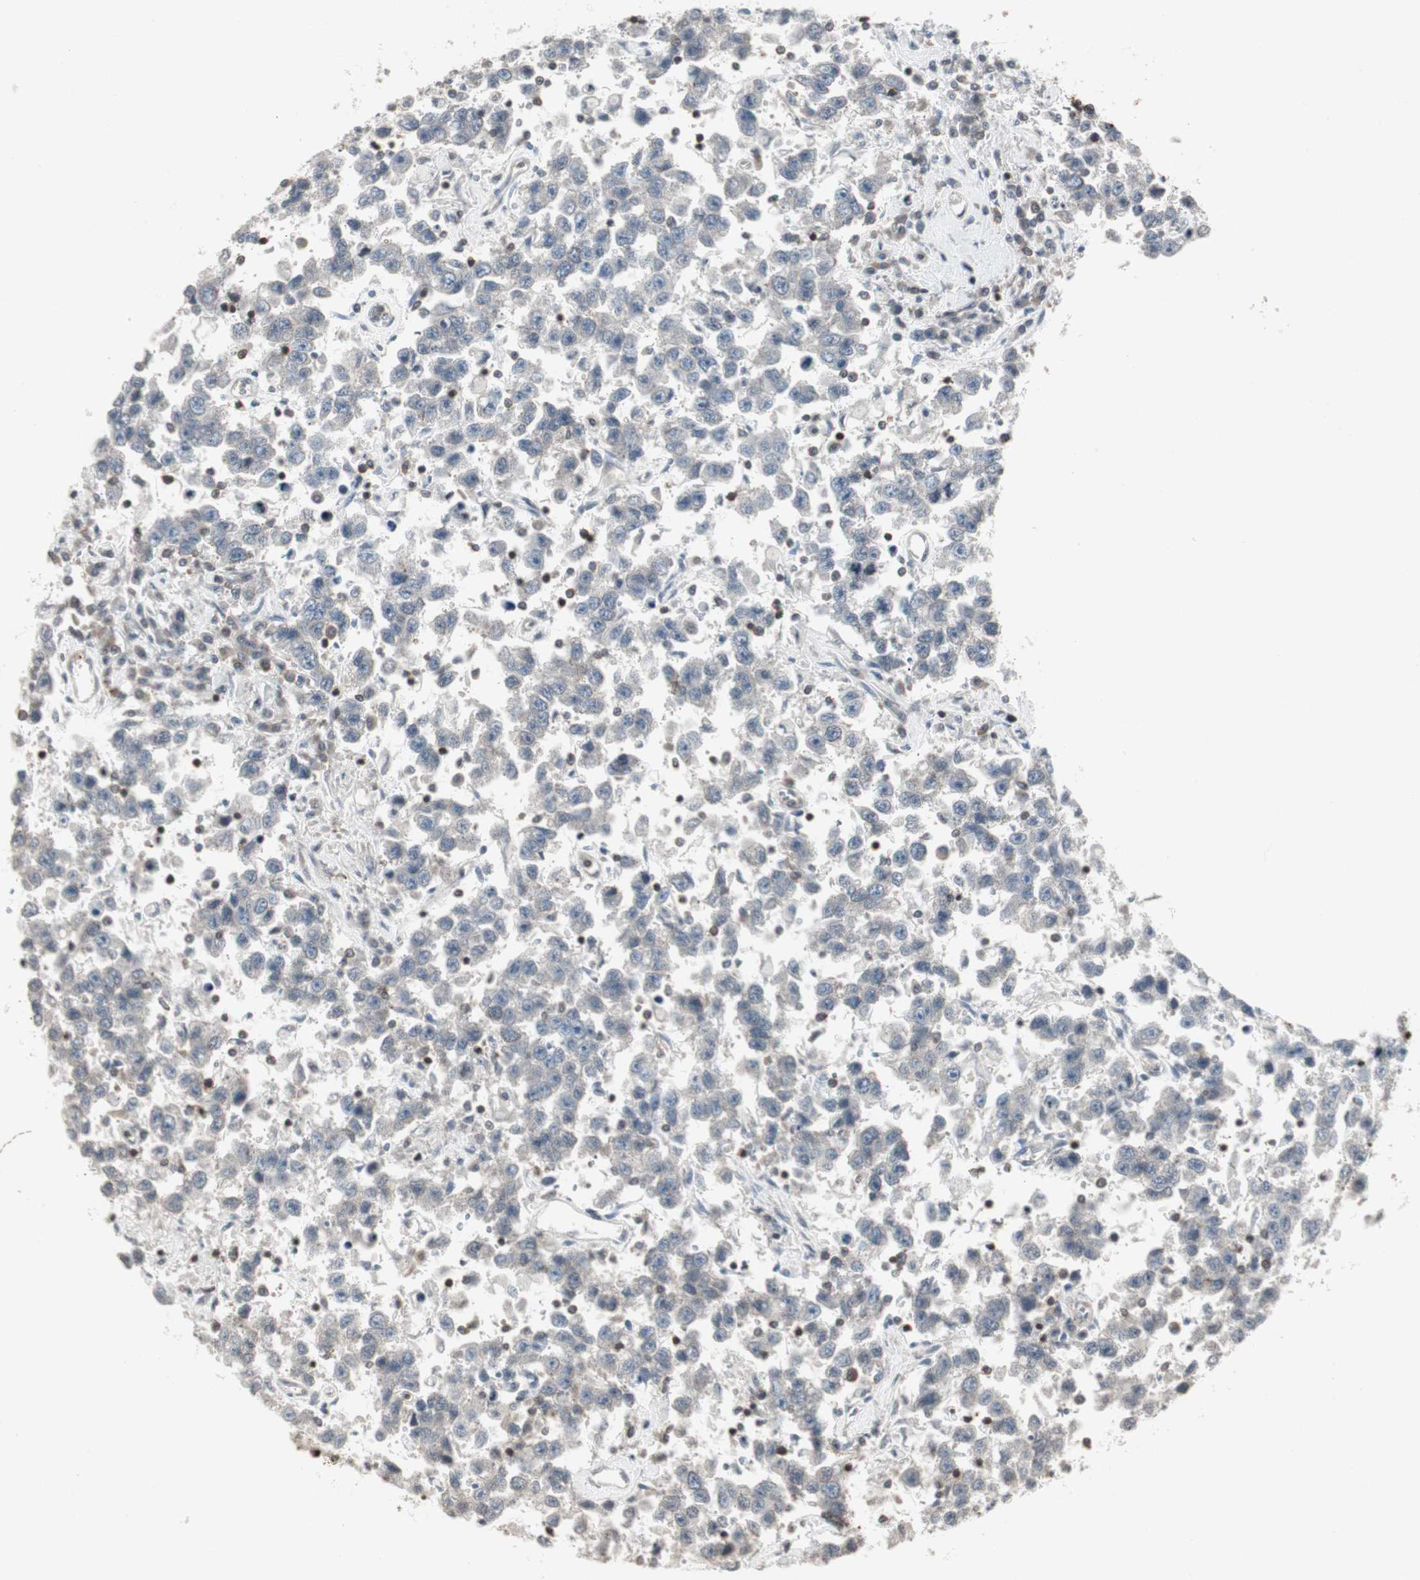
{"staining": {"intensity": "negative", "quantity": "none", "location": "none"}, "tissue": "testis cancer", "cell_type": "Tumor cells", "image_type": "cancer", "snomed": [{"axis": "morphology", "description": "Seminoma, NOS"}, {"axis": "topography", "description": "Testis"}], "caption": "Tumor cells are negative for protein expression in human seminoma (testis).", "gene": "ARHGEF1", "patient": {"sex": "male", "age": 41}}